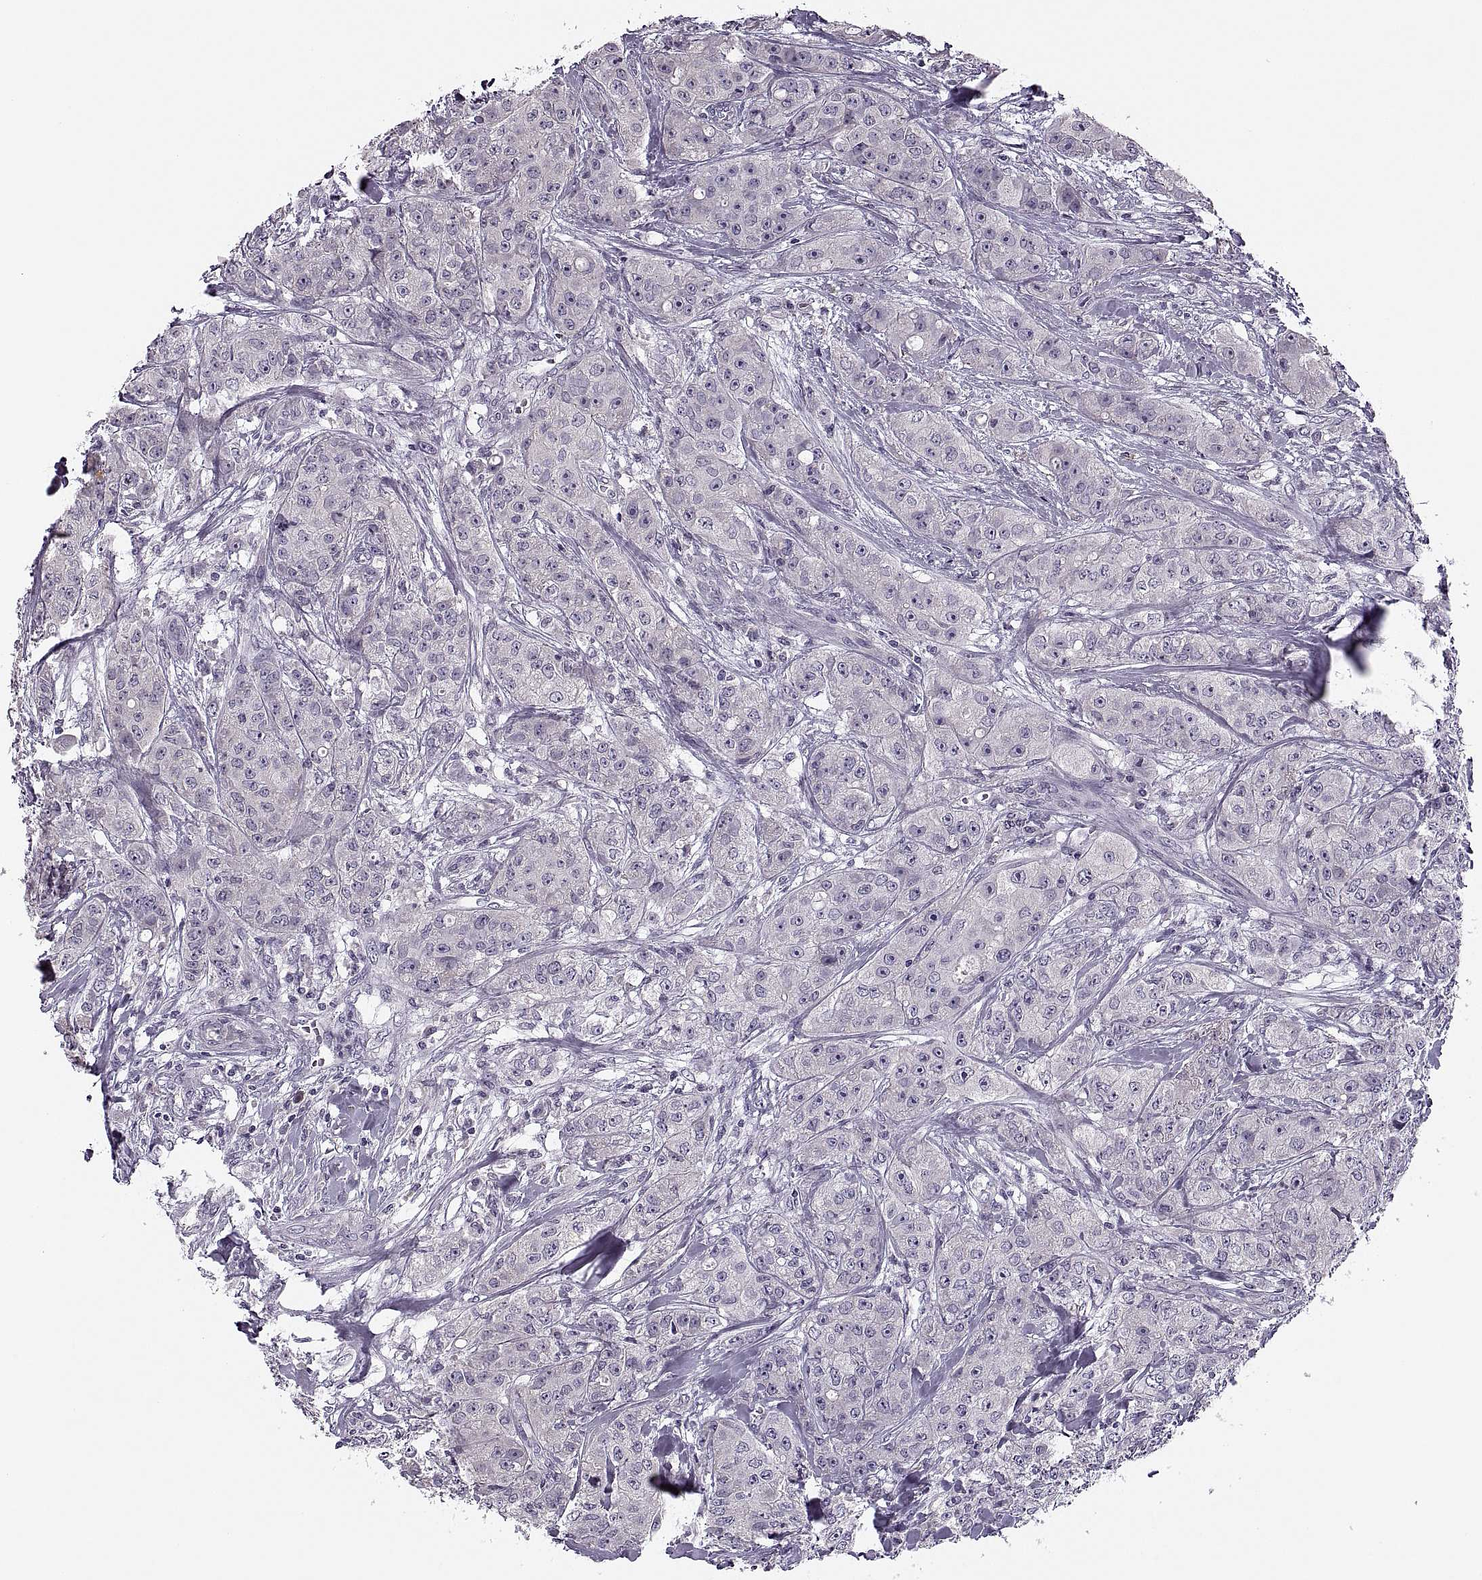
{"staining": {"intensity": "negative", "quantity": "none", "location": "none"}, "tissue": "breast cancer", "cell_type": "Tumor cells", "image_type": "cancer", "snomed": [{"axis": "morphology", "description": "Duct carcinoma"}, {"axis": "topography", "description": "Breast"}], "caption": "Tumor cells are negative for protein expression in human breast intraductal carcinoma. The staining was performed using DAB (3,3'-diaminobenzidine) to visualize the protein expression in brown, while the nuclei were stained in blue with hematoxylin (Magnification: 20x).", "gene": "PRSS54", "patient": {"sex": "female", "age": 43}}